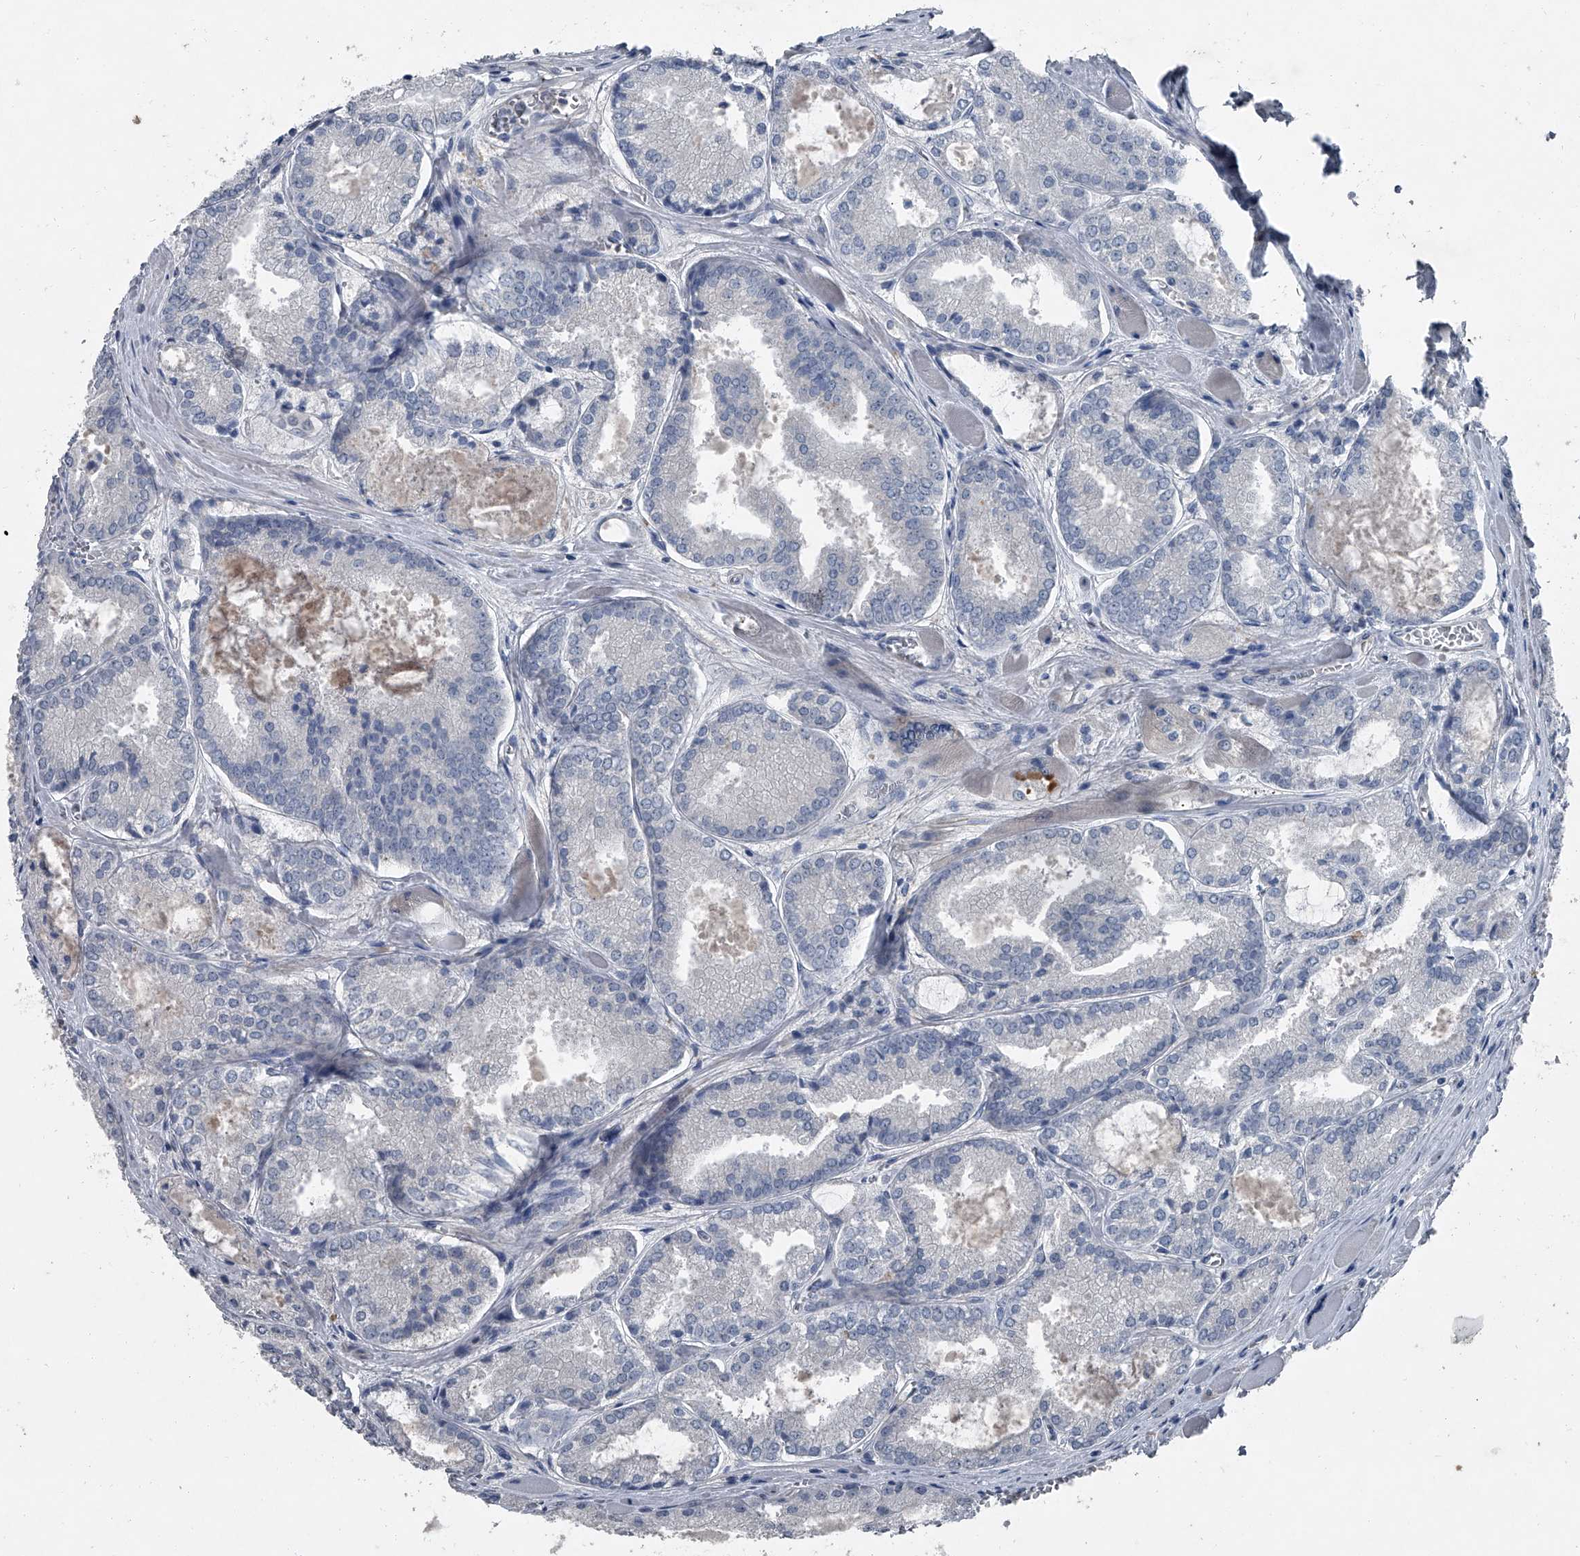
{"staining": {"intensity": "negative", "quantity": "none", "location": "none"}, "tissue": "prostate cancer", "cell_type": "Tumor cells", "image_type": "cancer", "snomed": [{"axis": "morphology", "description": "Adenocarcinoma, Low grade"}, {"axis": "topography", "description": "Prostate"}], "caption": "Human prostate low-grade adenocarcinoma stained for a protein using immunohistochemistry (IHC) reveals no positivity in tumor cells.", "gene": "HEPHL1", "patient": {"sex": "male", "age": 67}}